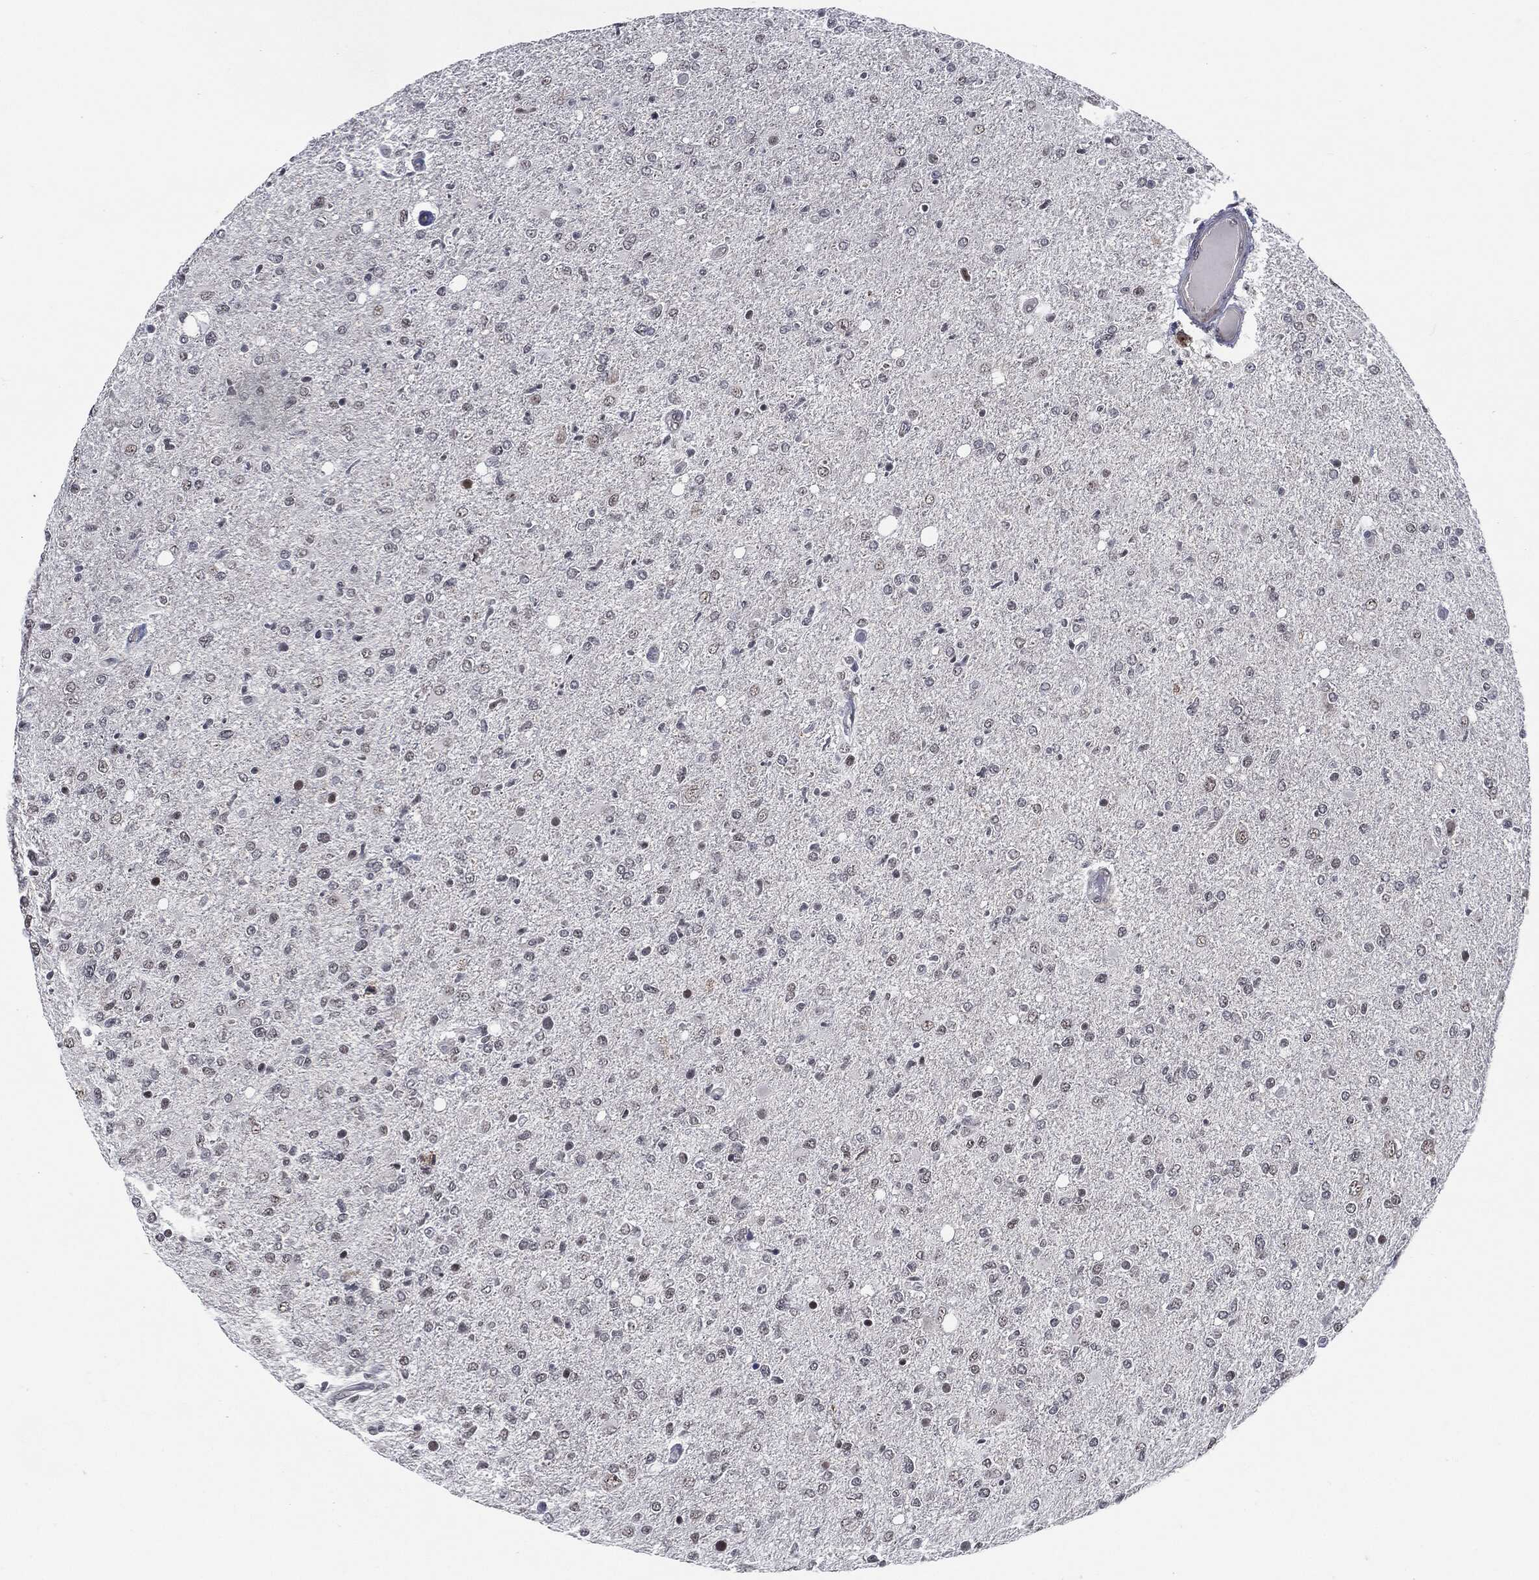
{"staining": {"intensity": "strong", "quantity": "<25%", "location": "nuclear"}, "tissue": "glioma", "cell_type": "Tumor cells", "image_type": "cancer", "snomed": [{"axis": "morphology", "description": "Glioma, malignant, High grade"}, {"axis": "topography", "description": "Cerebral cortex"}], "caption": "A micrograph of high-grade glioma (malignant) stained for a protein displays strong nuclear brown staining in tumor cells.", "gene": "AKT2", "patient": {"sex": "male", "age": 70}}